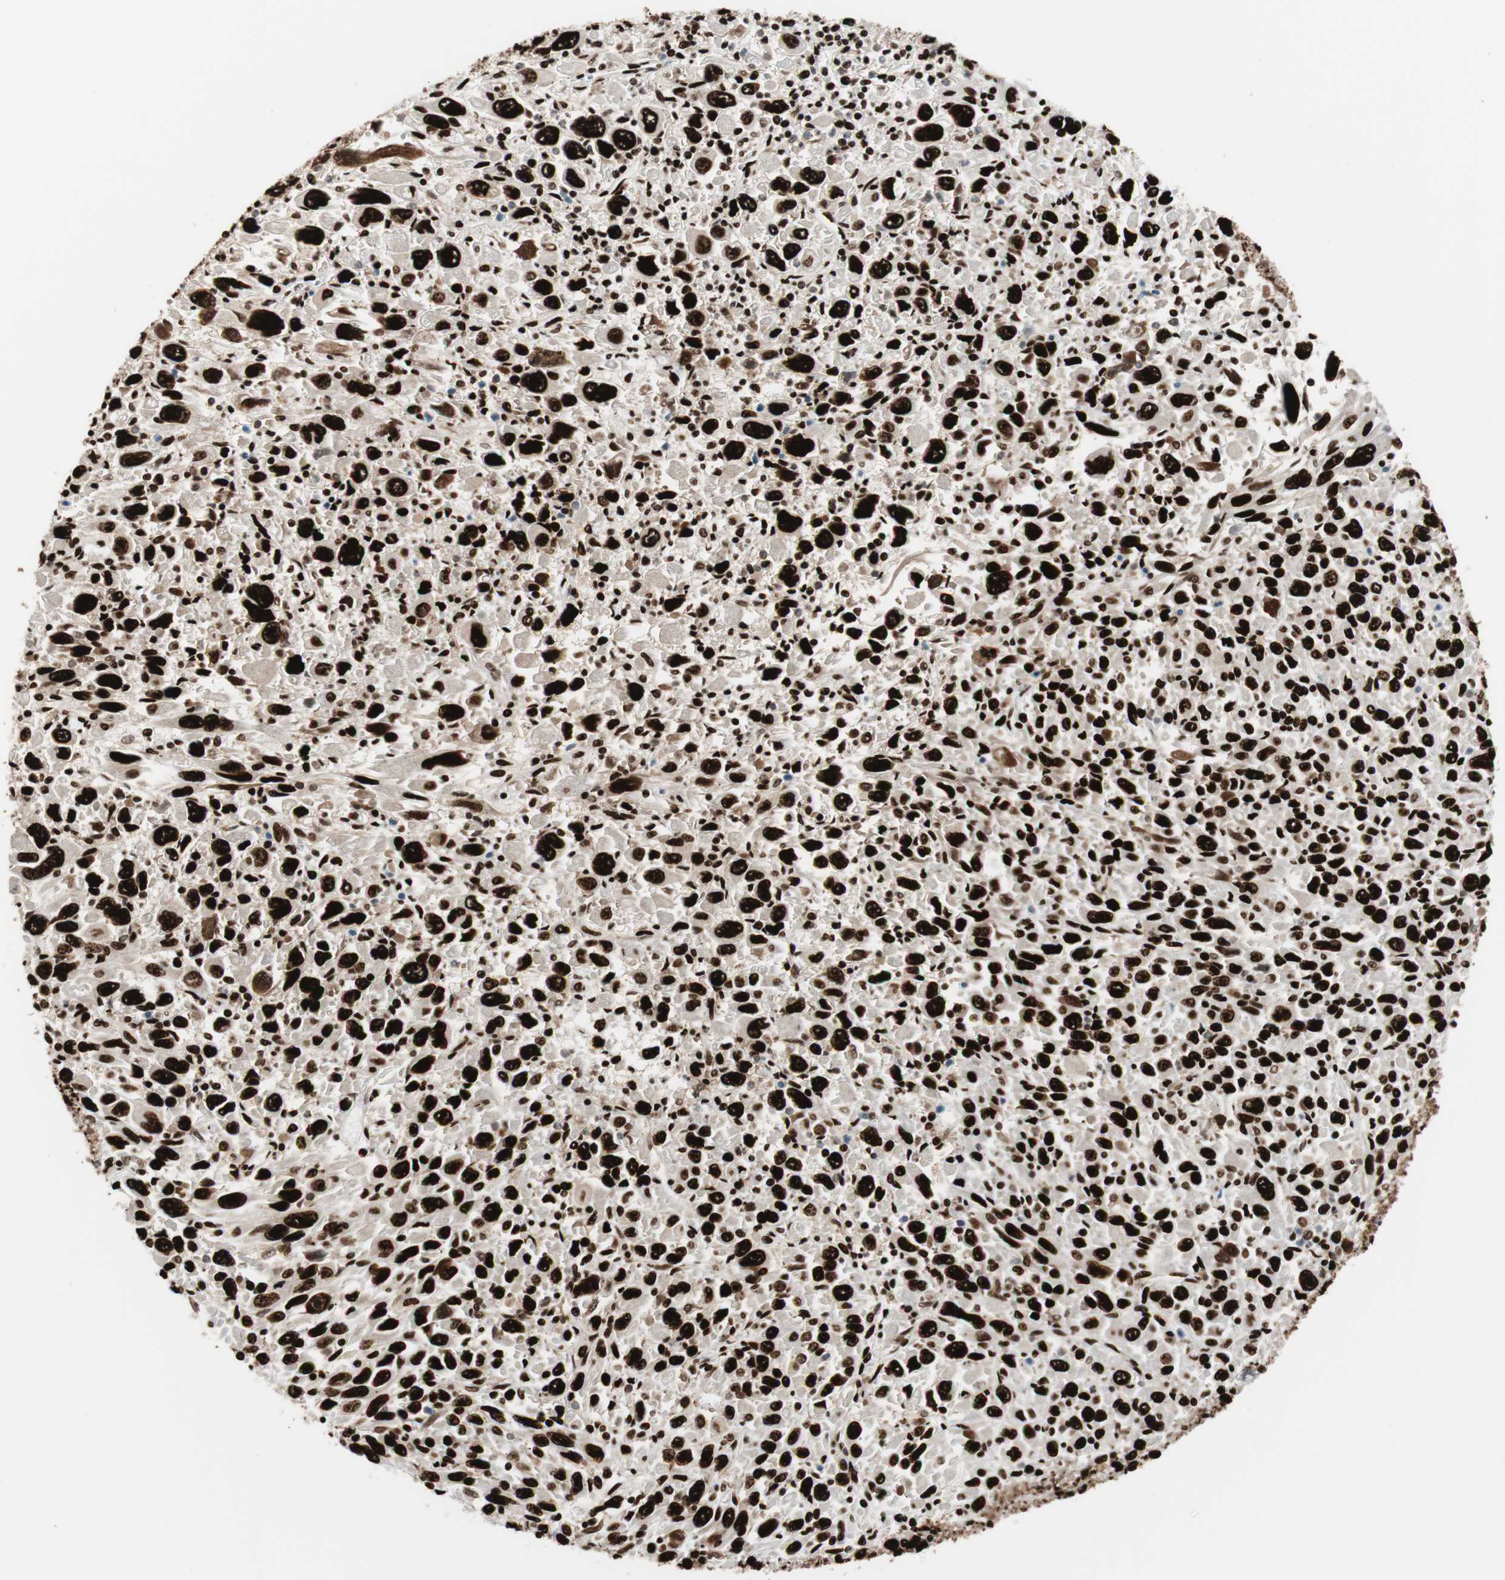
{"staining": {"intensity": "strong", "quantity": ">75%", "location": "nuclear"}, "tissue": "melanoma", "cell_type": "Tumor cells", "image_type": "cancer", "snomed": [{"axis": "morphology", "description": "Malignant melanoma, Metastatic site"}, {"axis": "topography", "description": "Skin"}], "caption": "Immunohistochemistry micrograph of neoplastic tissue: malignant melanoma (metastatic site) stained using IHC displays high levels of strong protein expression localized specifically in the nuclear of tumor cells, appearing as a nuclear brown color.", "gene": "PSME3", "patient": {"sex": "female", "age": 56}}